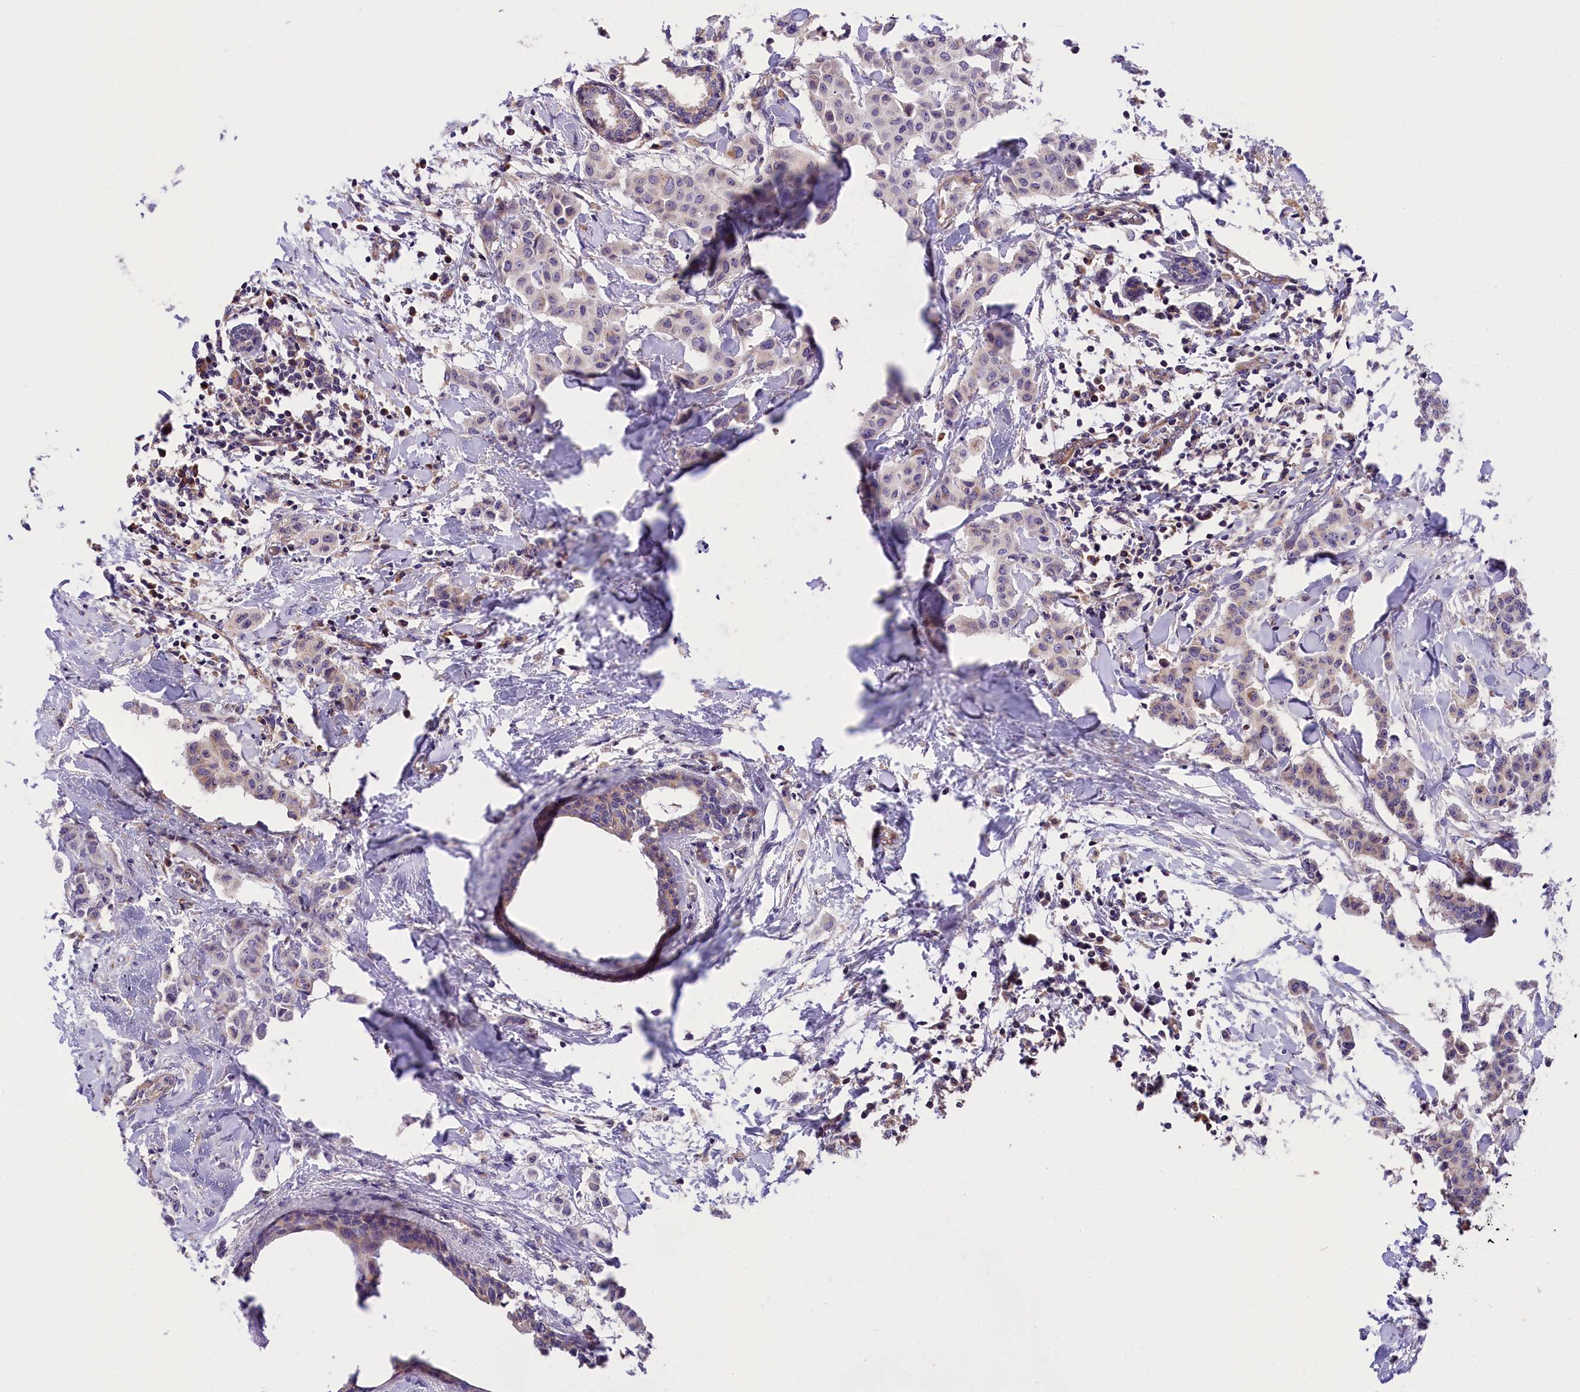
{"staining": {"intensity": "negative", "quantity": "none", "location": "none"}, "tissue": "breast cancer", "cell_type": "Tumor cells", "image_type": "cancer", "snomed": [{"axis": "morphology", "description": "Duct carcinoma"}, {"axis": "topography", "description": "Breast"}], "caption": "Breast cancer (invasive ductal carcinoma) was stained to show a protein in brown. There is no significant expression in tumor cells. (DAB immunohistochemistry (IHC) with hematoxylin counter stain).", "gene": "DNAJB9", "patient": {"sex": "female", "age": 40}}